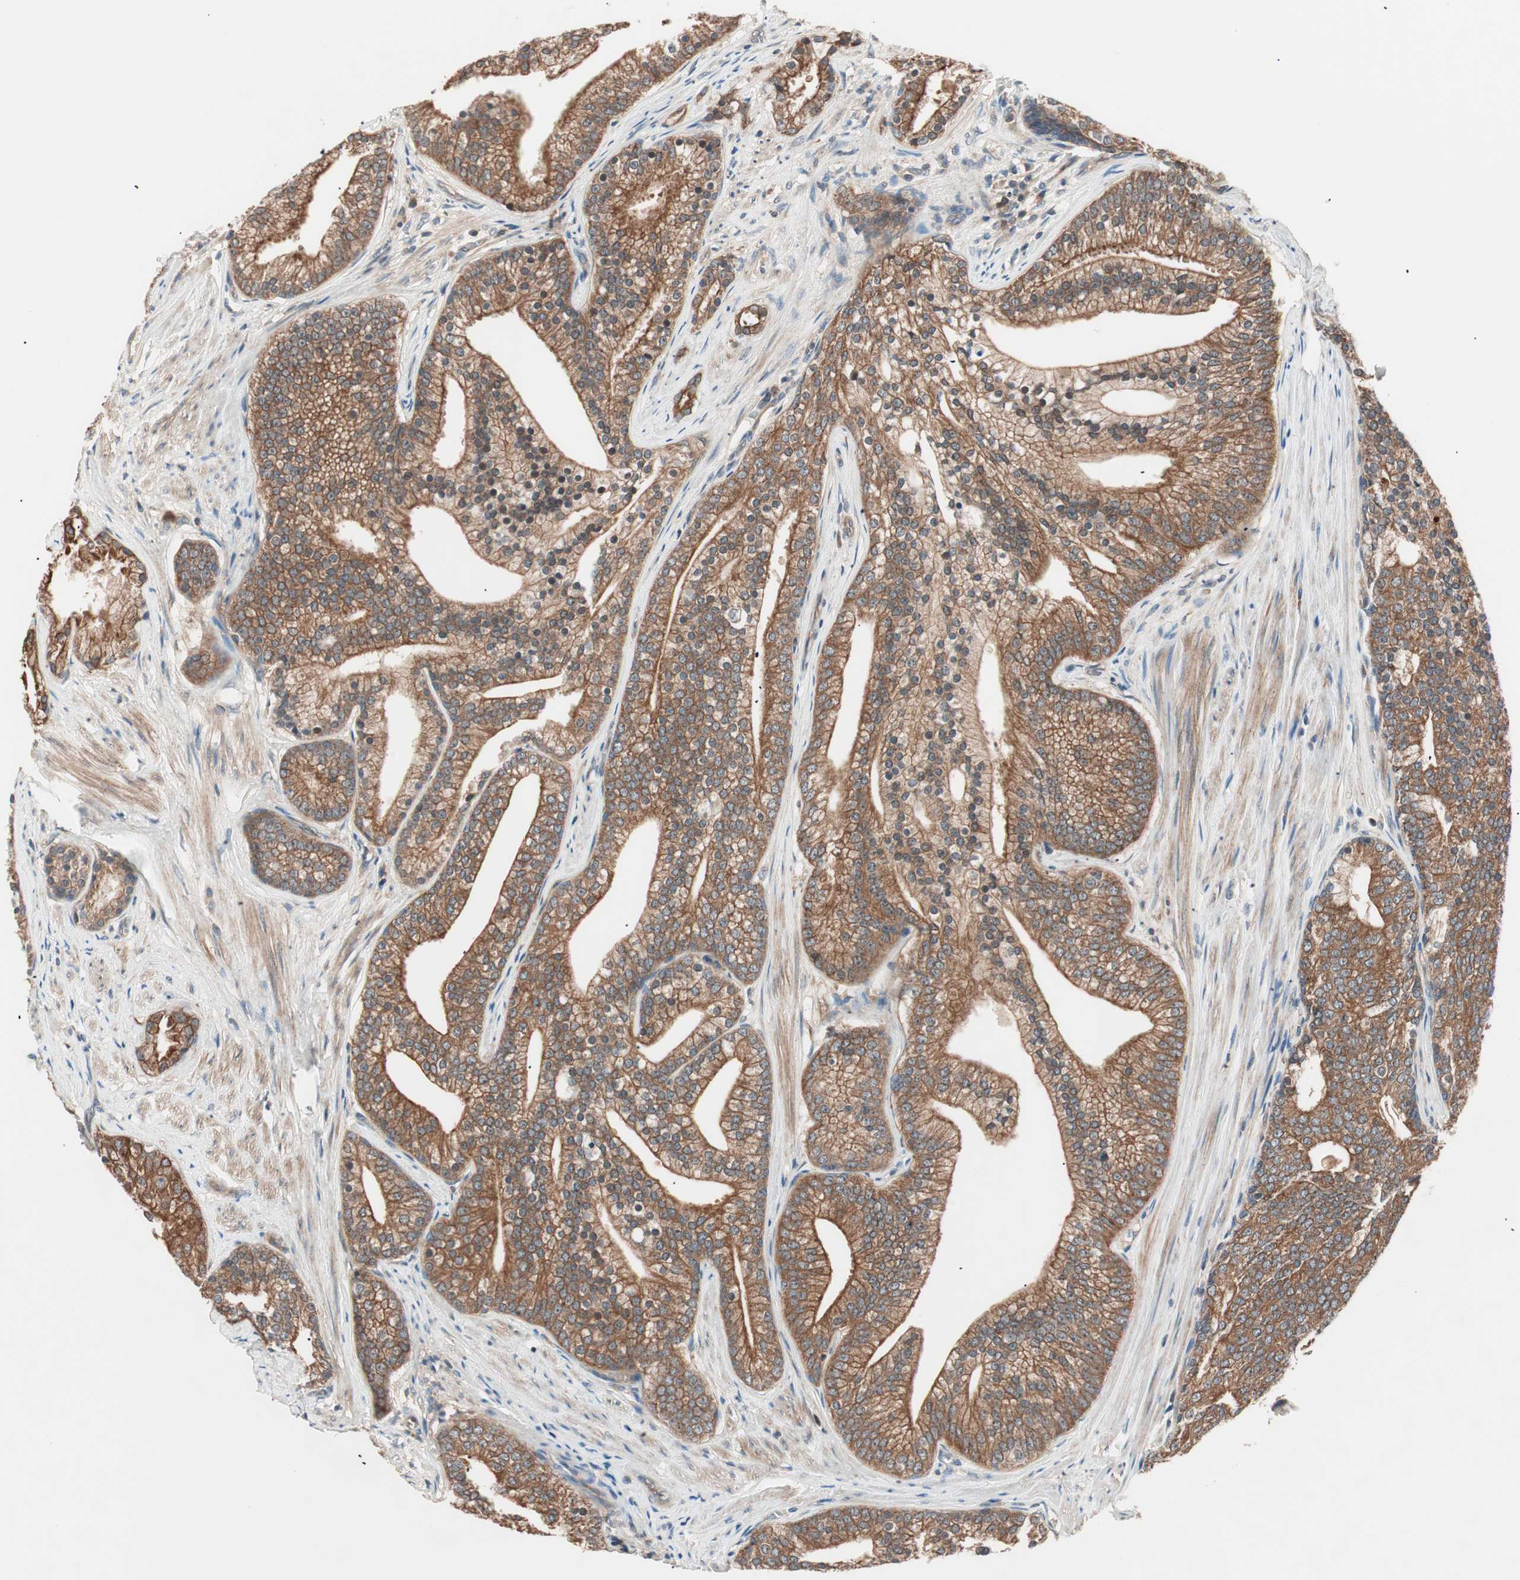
{"staining": {"intensity": "moderate", "quantity": ">75%", "location": "cytoplasmic/membranous"}, "tissue": "prostate cancer", "cell_type": "Tumor cells", "image_type": "cancer", "snomed": [{"axis": "morphology", "description": "Adenocarcinoma, Low grade"}, {"axis": "topography", "description": "Prostate"}], "caption": "Moderate cytoplasmic/membranous protein expression is appreciated in about >75% of tumor cells in prostate cancer (low-grade adenocarcinoma).", "gene": "TSG101", "patient": {"sex": "male", "age": 71}}